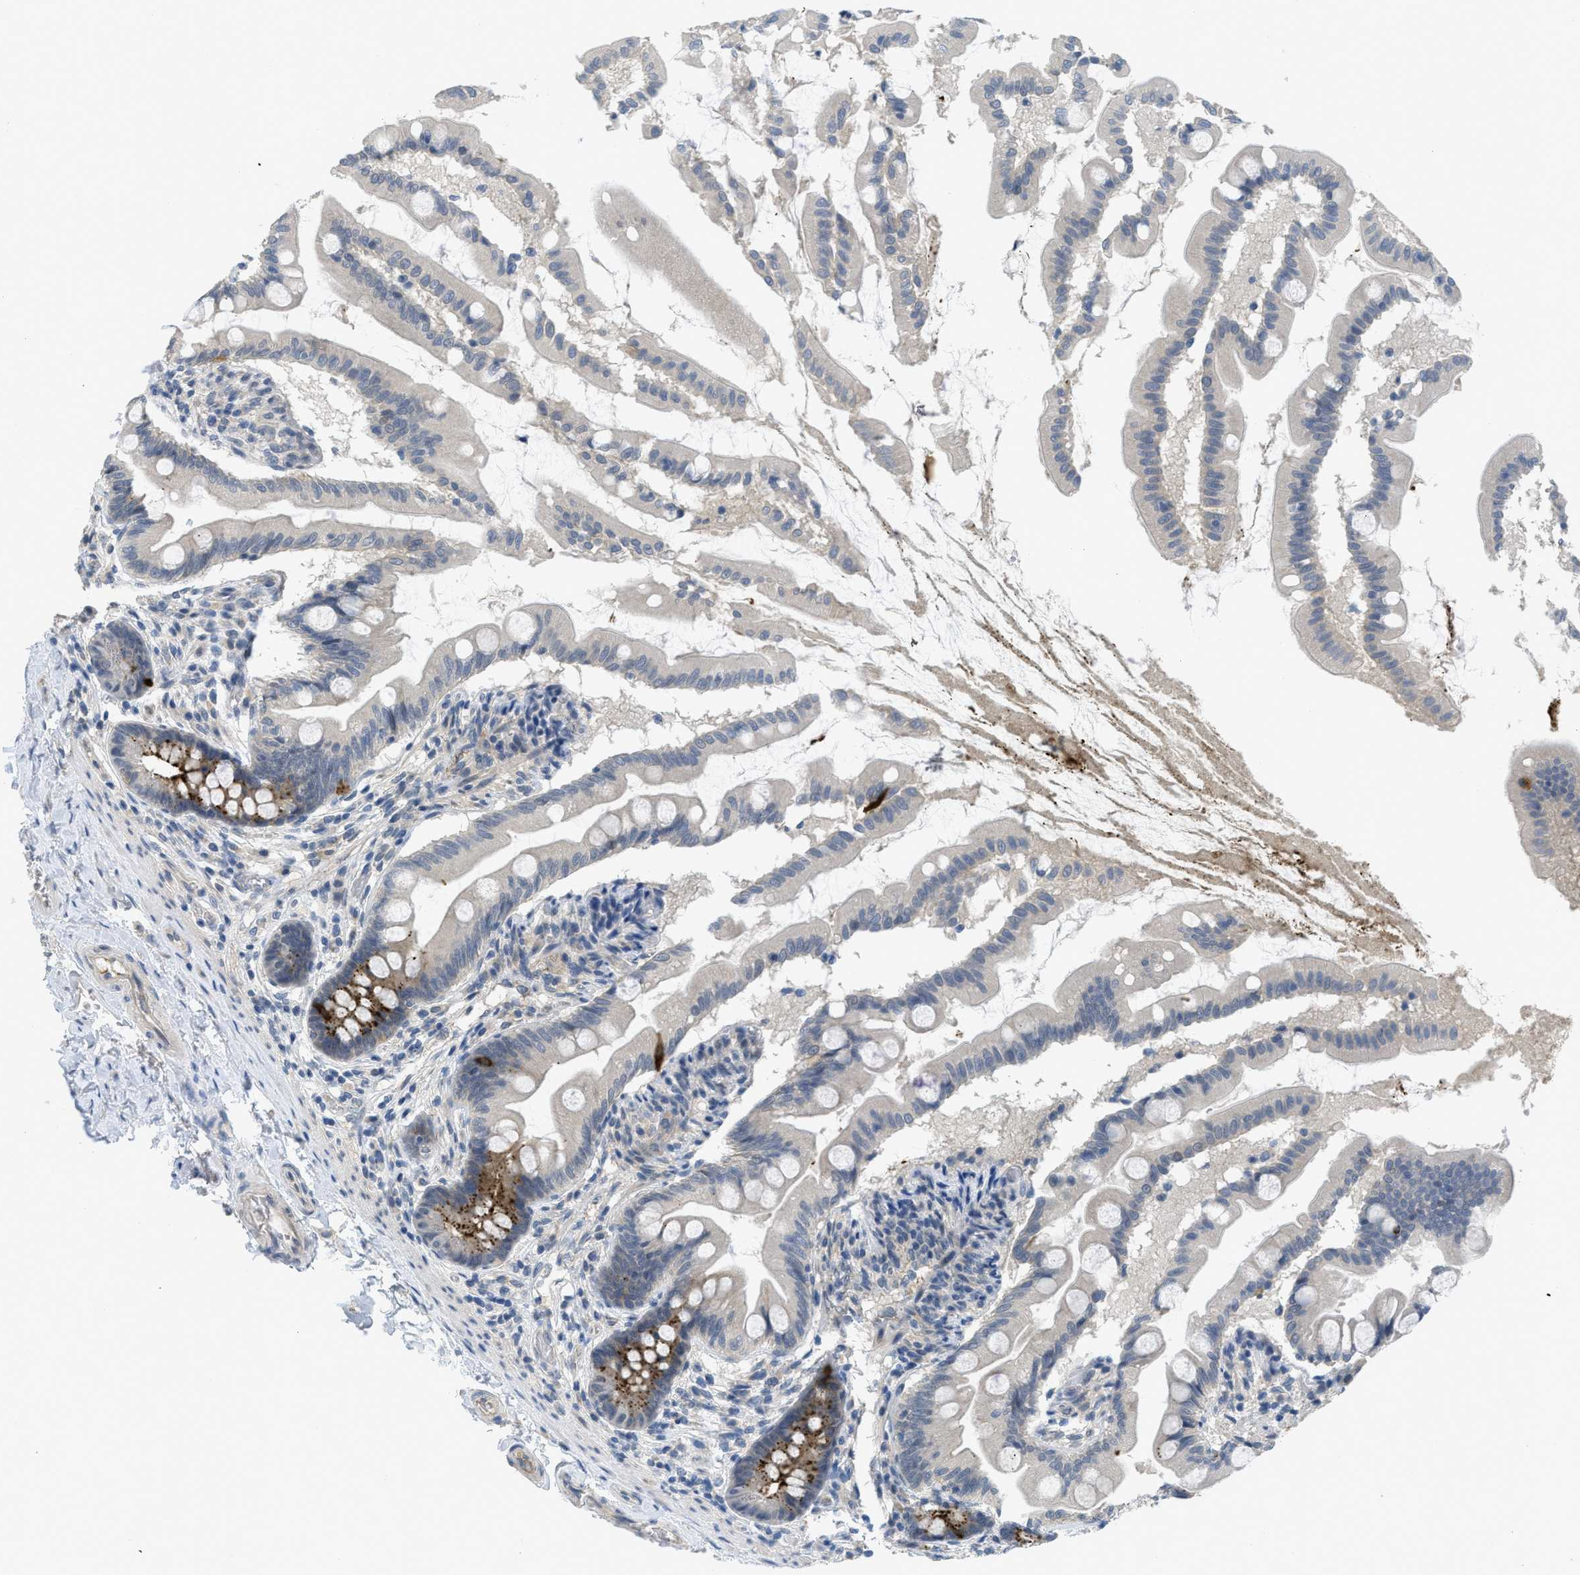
{"staining": {"intensity": "strong", "quantity": "<25%", "location": "cytoplasmic/membranous"}, "tissue": "small intestine", "cell_type": "Glandular cells", "image_type": "normal", "snomed": [{"axis": "morphology", "description": "Normal tissue, NOS"}, {"axis": "topography", "description": "Small intestine"}], "caption": "The micrograph reveals immunohistochemical staining of normal small intestine. There is strong cytoplasmic/membranous expression is identified in about <25% of glandular cells. The protein of interest is shown in brown color, while the nuclei are stained blue.", "gene": "TNFAIP1", "patient": {"sex": "female", "age": 56}}